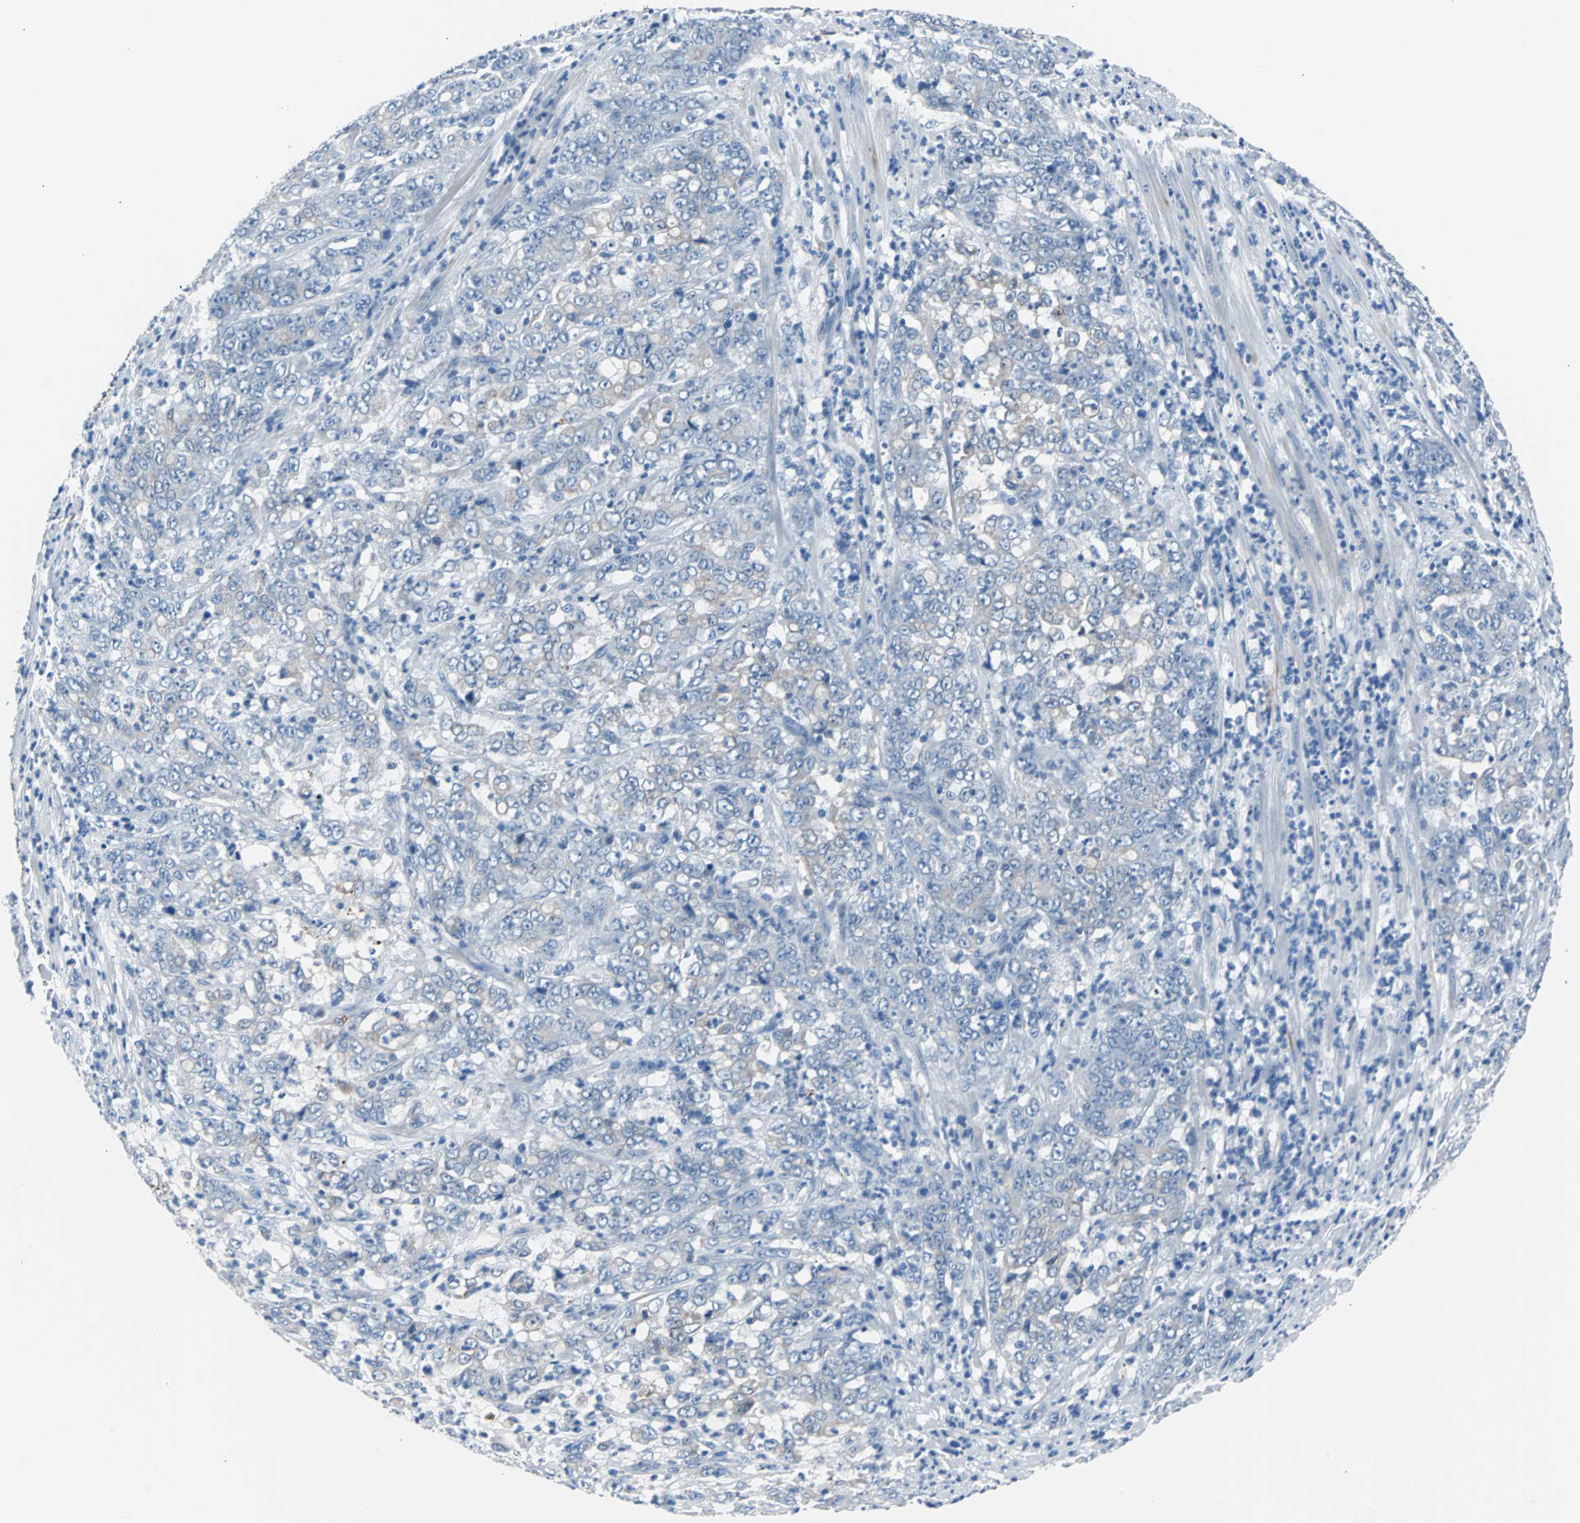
{"staining": {"intensity": "weak", "quantity": "<25%", "location": "cytoplasmic/membranous"}, "tissue": "stomach cancer", "cell_type": "Tumor cells", "image_type": "cancer", "snomed": [{"axis": "morphology", "description": "Adenocarcinoma, NOS"}, {"axis": "topography", "description": "Stomach, lower"}], "caption": "There is no significant expression in tumor cells of stomach adenocarcinoma. The staining is performed using DAB brown chromogen with nuclei counter-stained in using hematoxylin.", "gene": "KRT7", "patient": {"sex": "female", "age": 71}}